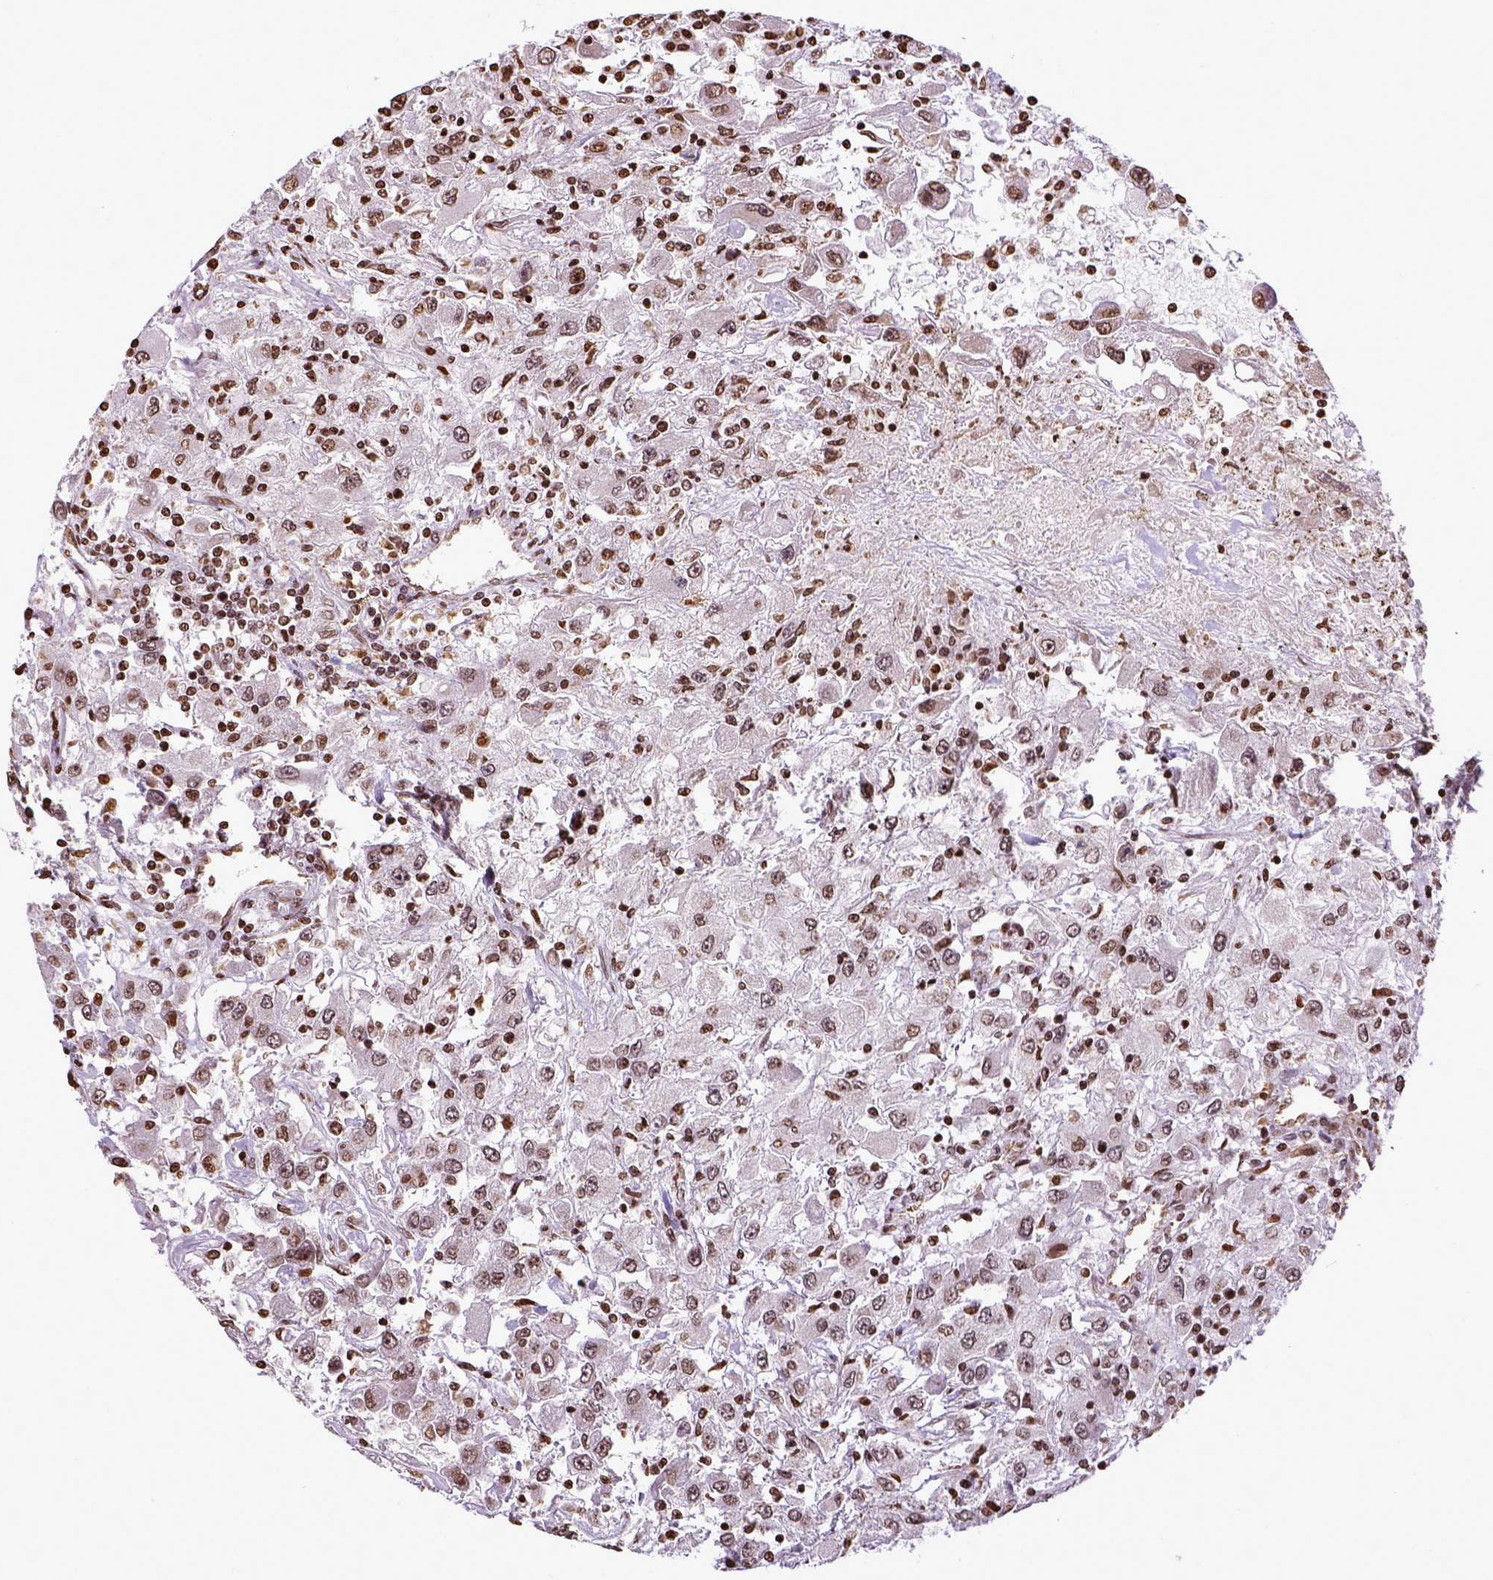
{"staining": {"intensity": "moderate", "quantity": ">75%", "location": "nuclear"}, "tissue": "renal cancer", "cell_type": "Tumor cells", "image_type": "cancer", "snomed": [{"axis": "morphology", "description": "Adenocarcinoma, NOS"}, {"axis": "topography", "description": "Kidney"}], "caption": "Immunohistochemical staining of renal cancer reveals medium levels of moderate nuclear protein expression in about >75% of tumor cells.", "gene": "ZNF75D", "patient": {"sex": "female", "age": 67}}